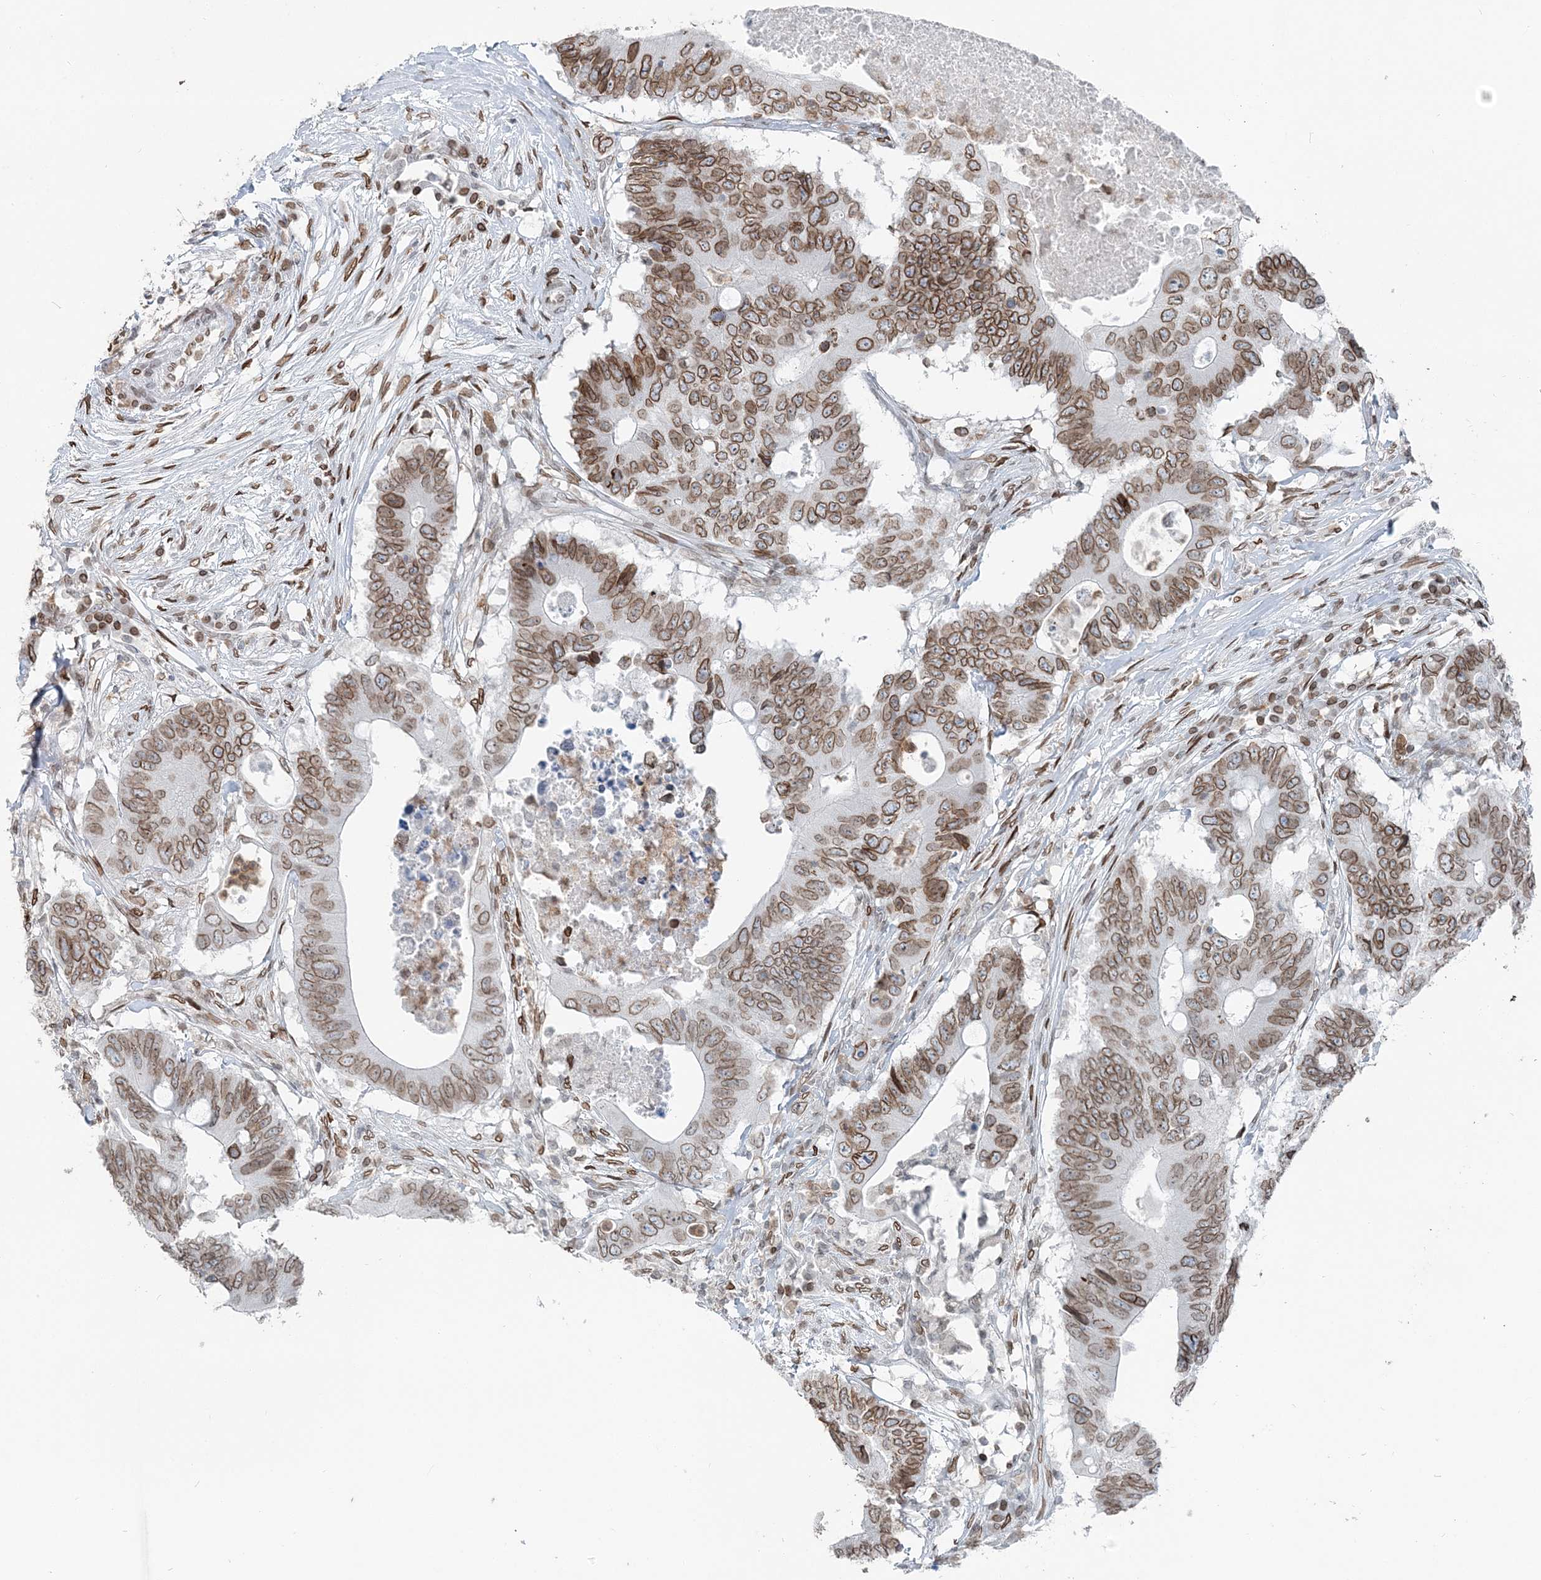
{"staining": {"intensity": "moderate", "quantity": ">75%", "location": "cytoplasmic/membranous,nuclear"}, "tissue": "colorectal cancer", "cell_type": "Tumor cells", "image_type": "cancer", "snomed": [{"axis": "morphology", "description": "Adenocarcinoma, NOS"}, {"axis": "topography", "description": "Colon"}], "caption": "IHC photomicrograph of neoplastic tissue: adenocarcinoma (colorectal) stained using IHC exhibits medium levels of moderate protein expression localized specifically in the cytoplasmic/membranous and nuclear of tumor cells, appearing as a cytoplasmic/membranous and nuclear brown color.", "gene": "GJD4", "patient": {"sex": "male", "age": 71}}